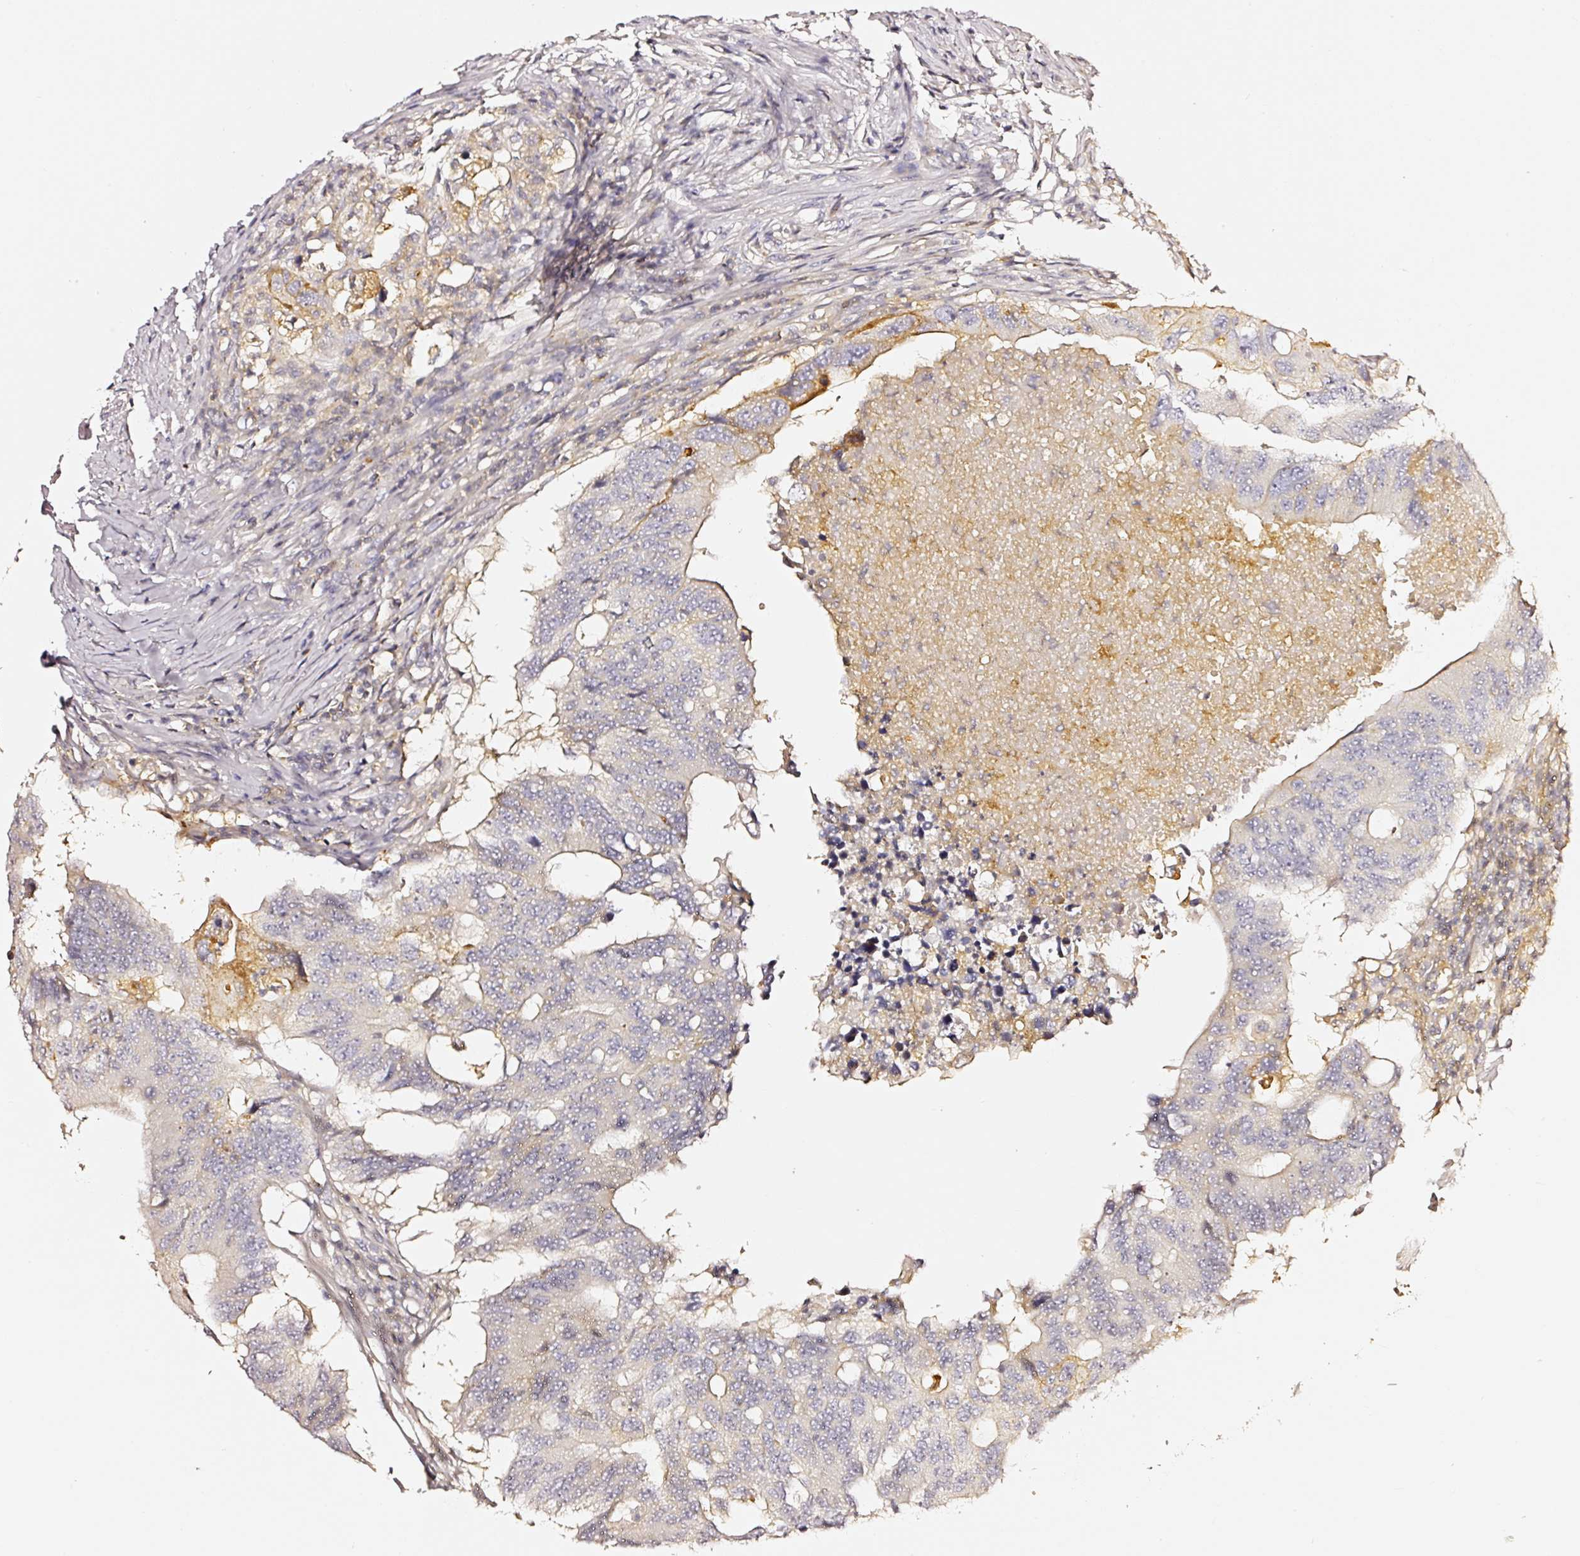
{"staining": {"intensity": "weak", "quantity": "<25%", "location": "cytoplasmic/membranous"}, "tissue": "colorectal cancer", "cell_type": "Tumor cells", "image_type": "cancer", "snomed": [{"axis": "morphology", "description": "Adenocarcinoma, NOS"}, {"axis": "topography", "description": "Colon"}], "caption": "High magnification brightfield microscopy of colorectal cancer (adenocarcinoma) stained with DAB (3,3'-diaminobenzidine) (brown) and counterstained with hematoxylin (blue): tumor cells show no significant positivity.", "gene": "CD47", "patient": {"sex": "male", "age": 71}}